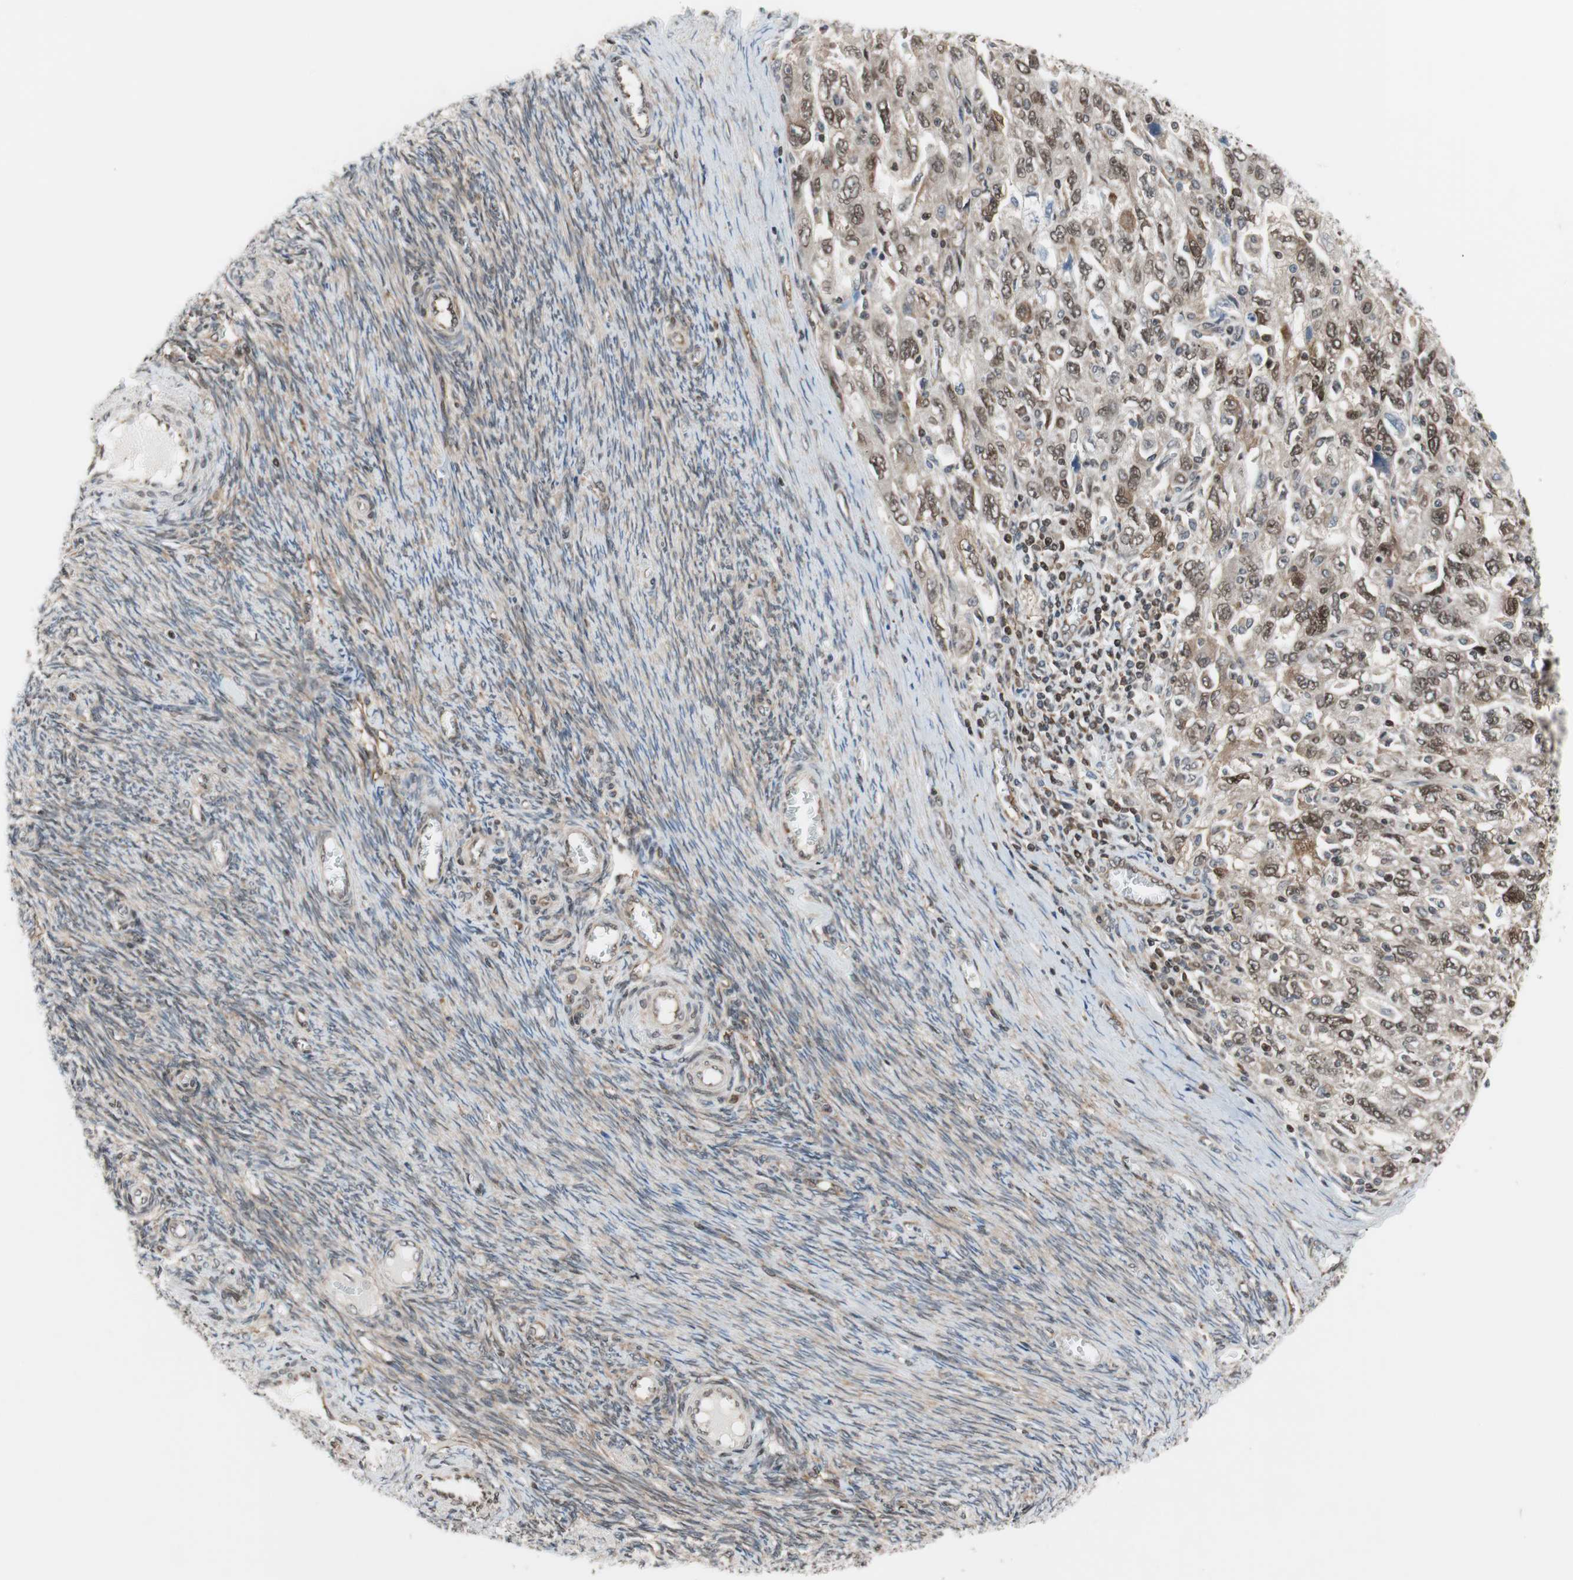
{"staining": {"intensity": "moderate", "quantity": ">75%", "location": "nuclear"}, "tissue": "ovarian cancer", "cell_type": "Tumor cells", "image_type": "cancer", "snomed": [{"axis": "morphology", "description": "Carcinoma, NOS"}, {"axis": "morphology", "description": "Cystadenocarcinoma, serous, NOS"}, {"axis": "topography", "description": "Ovary"}], "caption": "IHC image of neoplastic tissue: ovarian serous cystadenocarcinoma stained using immunohistochemistry displays medium levels of moderate protein expression localized specifically in the nuclear of tumor cells, appearing as a nuclear brown color.", "gene": "ZNF512B", "patient": {"sex": "female", "age": 69}}